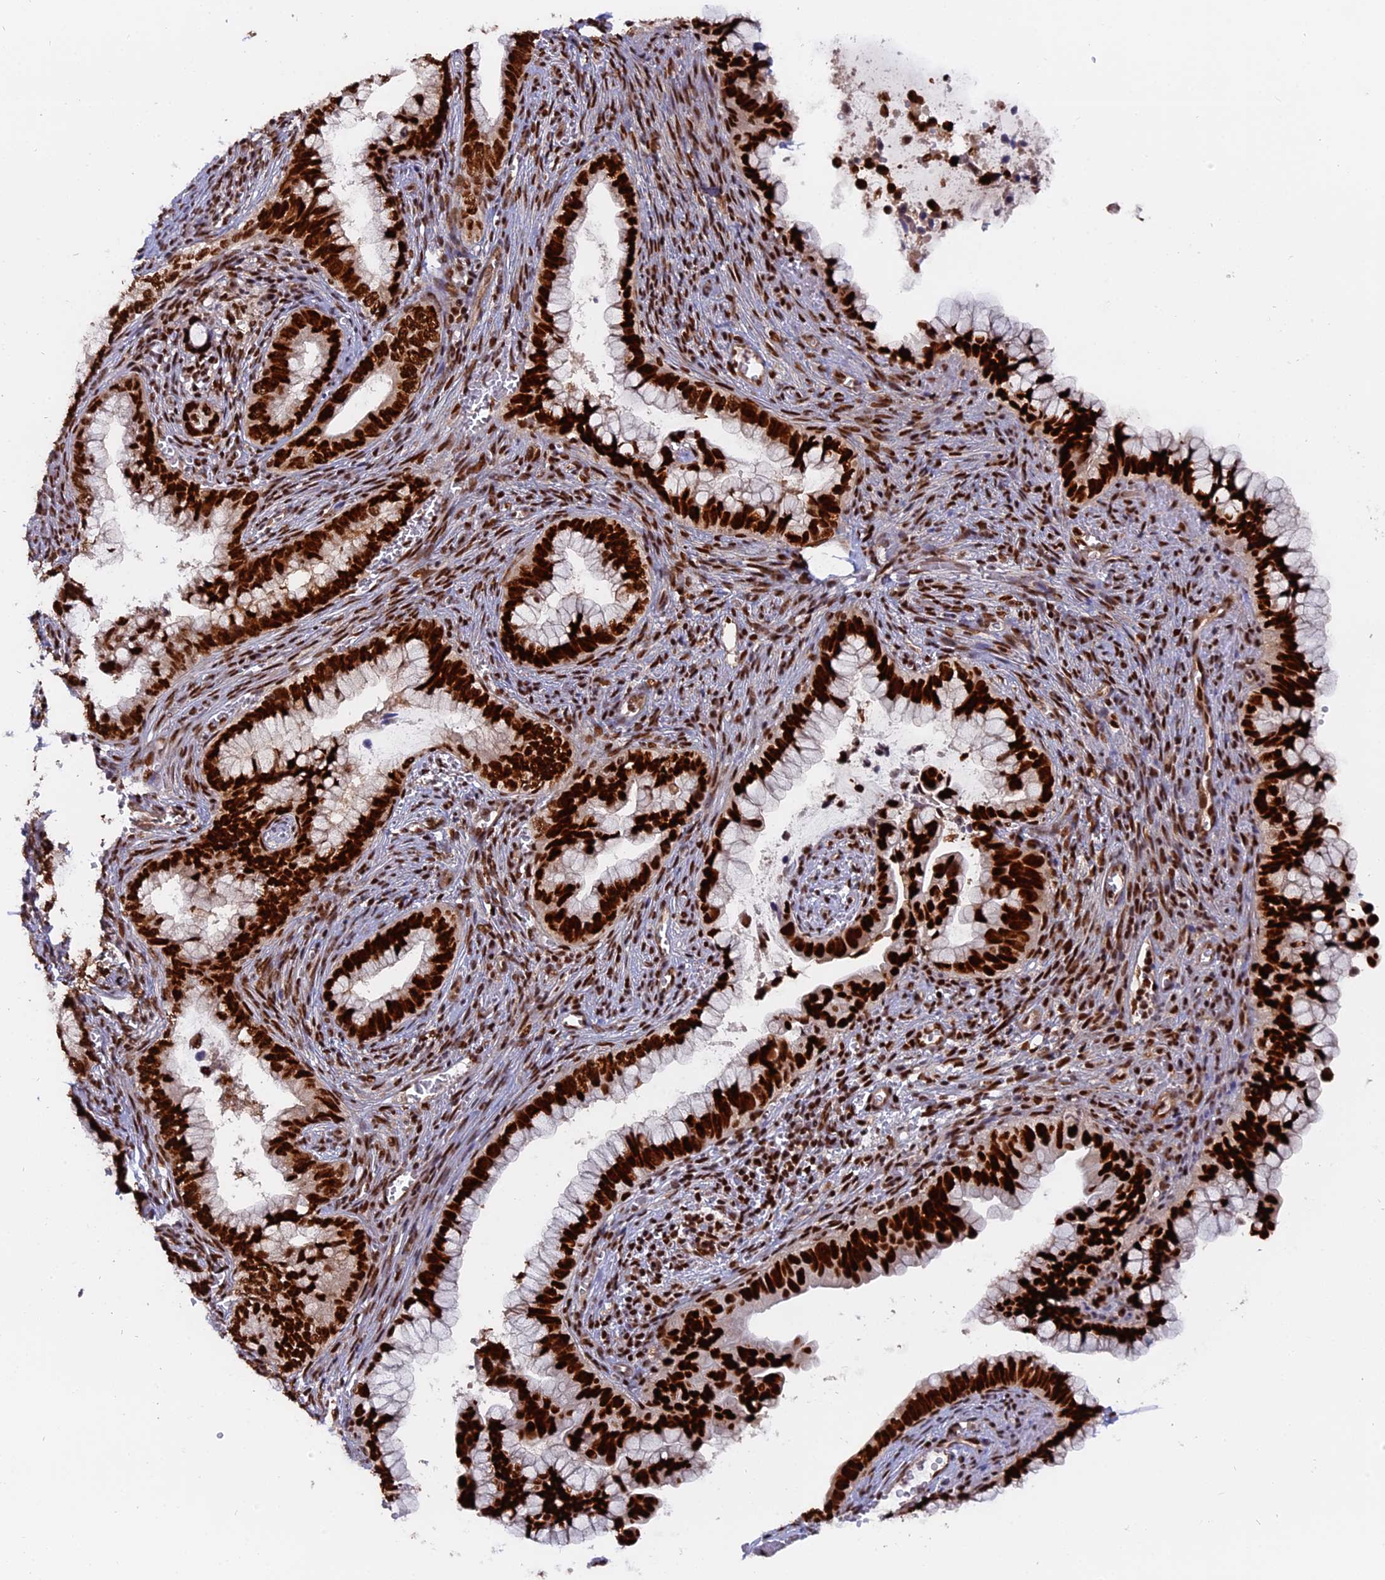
{"staining": {"intensity": "strong", "quantity": ">75%", "location": "nuclear"}, "tissue": "cervical cancer", "cell_type": "Tumor cells", "image_type": "cancer", "snomed": [{"axis": "morphology", "description": "Adenocarcinoma, NOS"}, {"axis": "topography", "description": "Cervix"}], "caption": "A brown stain highlights strong nuclear positivity of a protein in human adenocarcinoma (cervical) tumor cells.", "gene": "RAMAC", "patient": {"sex": "female", "age": 44}}